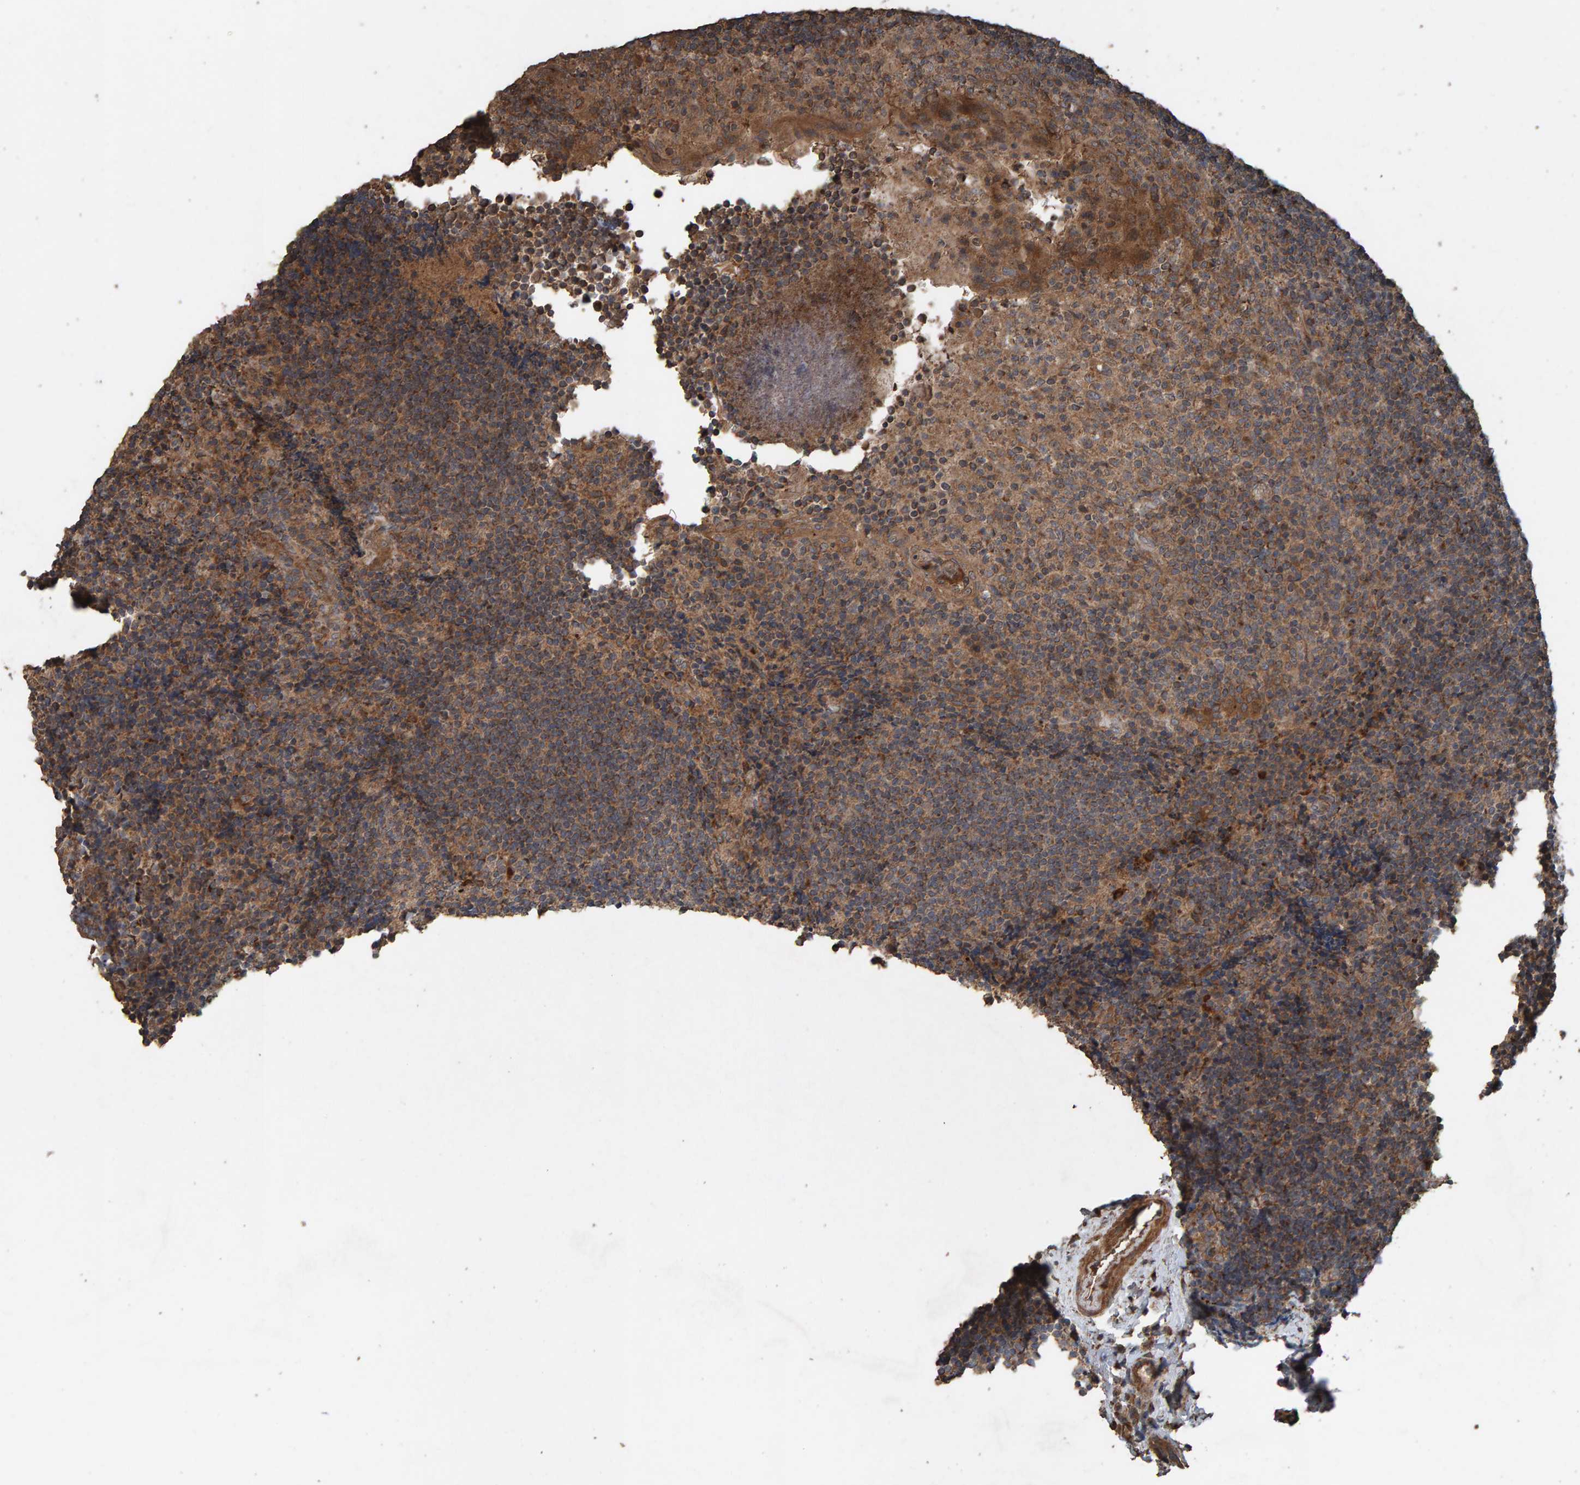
{"staining": {"intensity": "weak", "quantity": ">75%", "location": "cytoplasmic/membranous"}, "tissue": "lymphoma", "cell_type": "Tumor cells", "image_type": "cancer", "snomed": [{"axis": "morphology", "description": "Malignant lymphoma, non-Hodgkin's type, High grade"}, {"axis": "topography", "description": "Tonsil"}], "caption": "Immunohistochemical staining of human high-grade malignant lymphoma, non-Hodgkin's type exhibits low levels of weak cytoplasmic/membranous protein positivity in approximately >75% of tumor cells.", "gene": "DUS1L", "patient": {"sex": "female", "age": 36}}